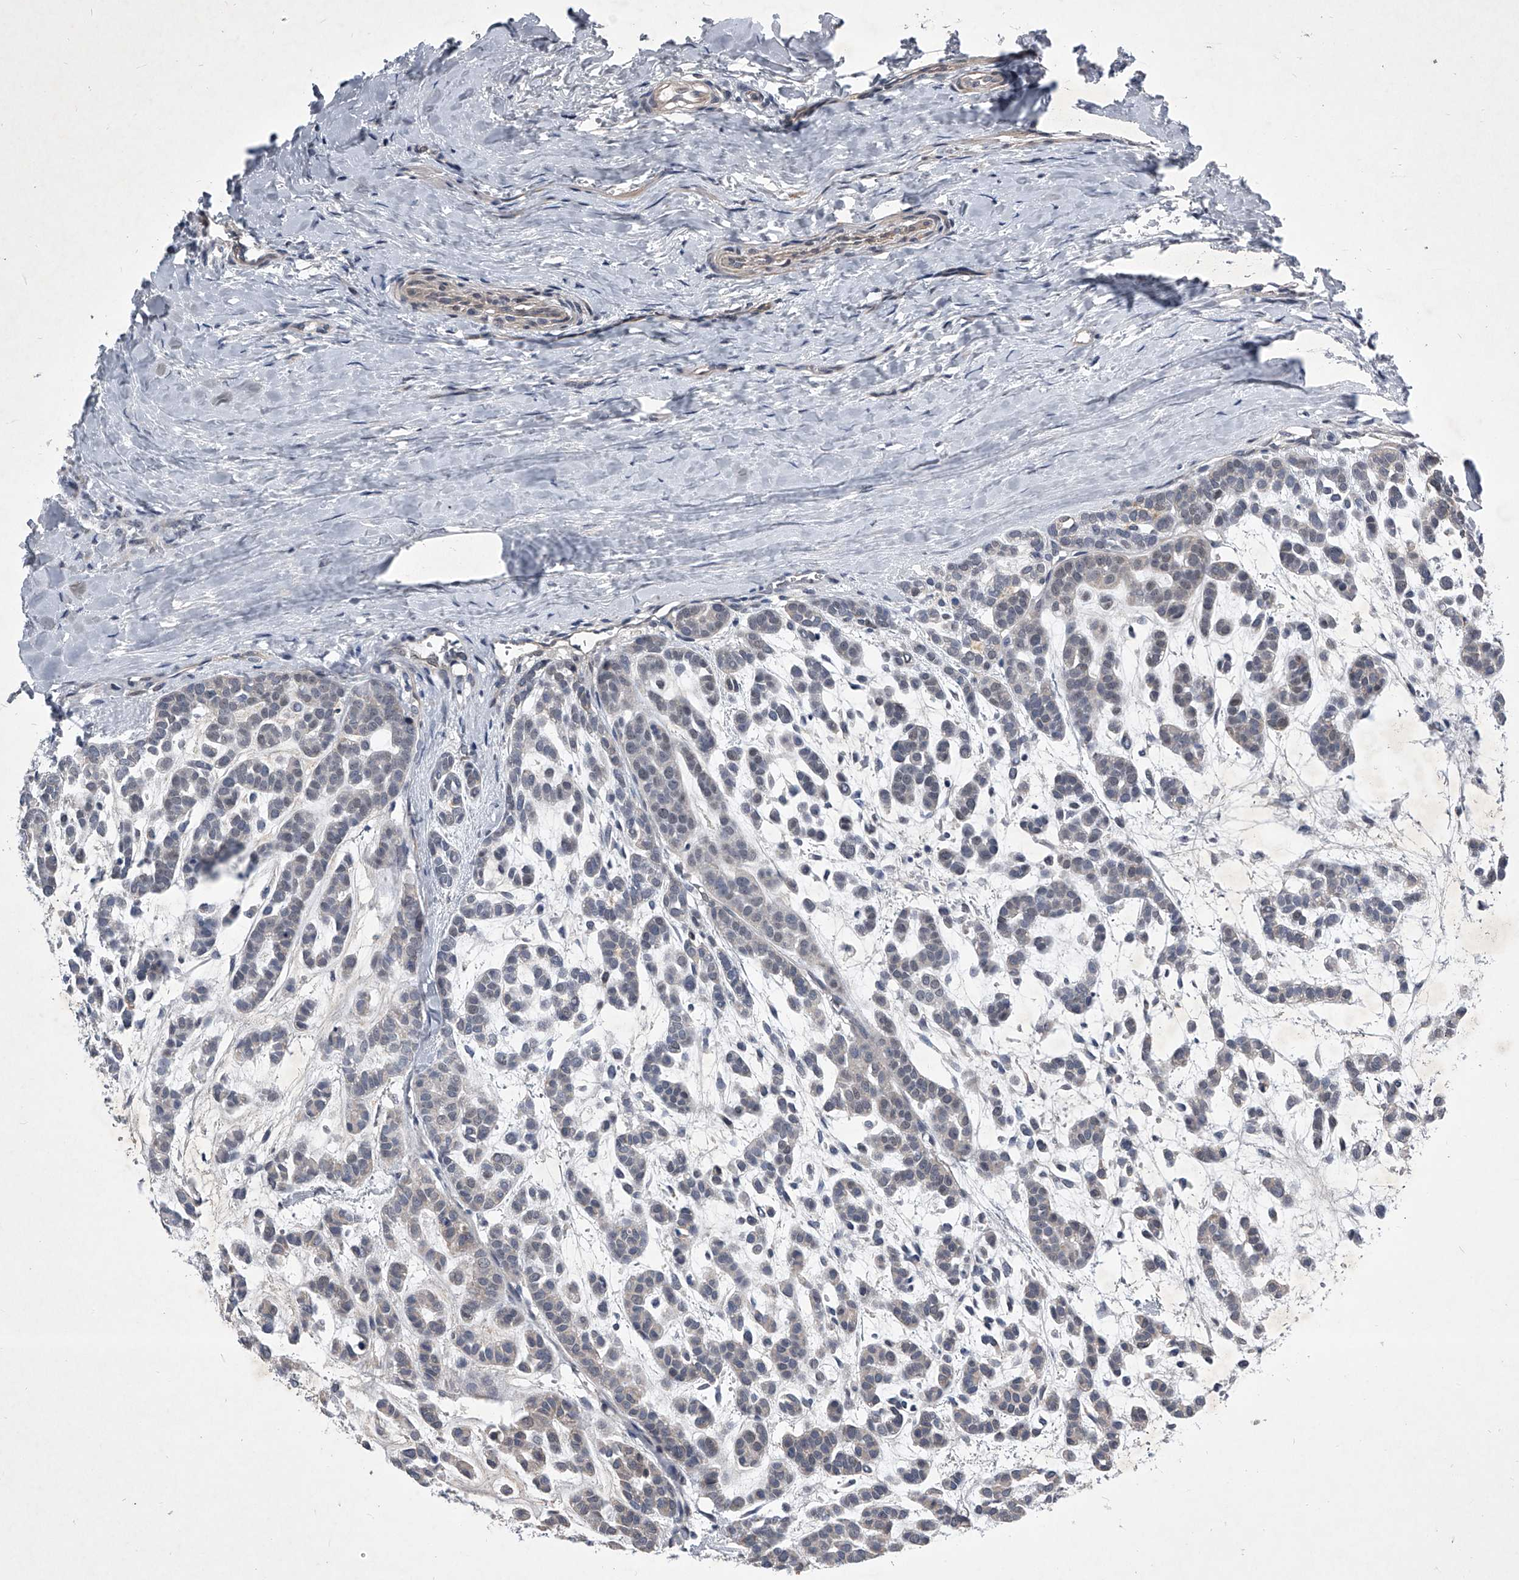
{"staining": {"intensity": "negative", "quantity": "none", "location": "none"}, "tissue": "head and neck cancer", "cell_type": "Tumor cells", "image_type": "cancer", "snomed": [{"axis": "morphology", "description": "Adenocarcinoma, NOS"}, {"axis": "morphology", "description": "Adenoma, NOS"}, {"axis": "topography", "description": "Head-Neck"}], "caption": "Immunohistochemistry (IHC) photomicrograph of neoplastic tissue: human head and neck cancer stained with DAB demonstrates no significant protein positivity in tumor cells.", "gene": "ZNF76", "patient": {"sex": "female", "age": 55}}